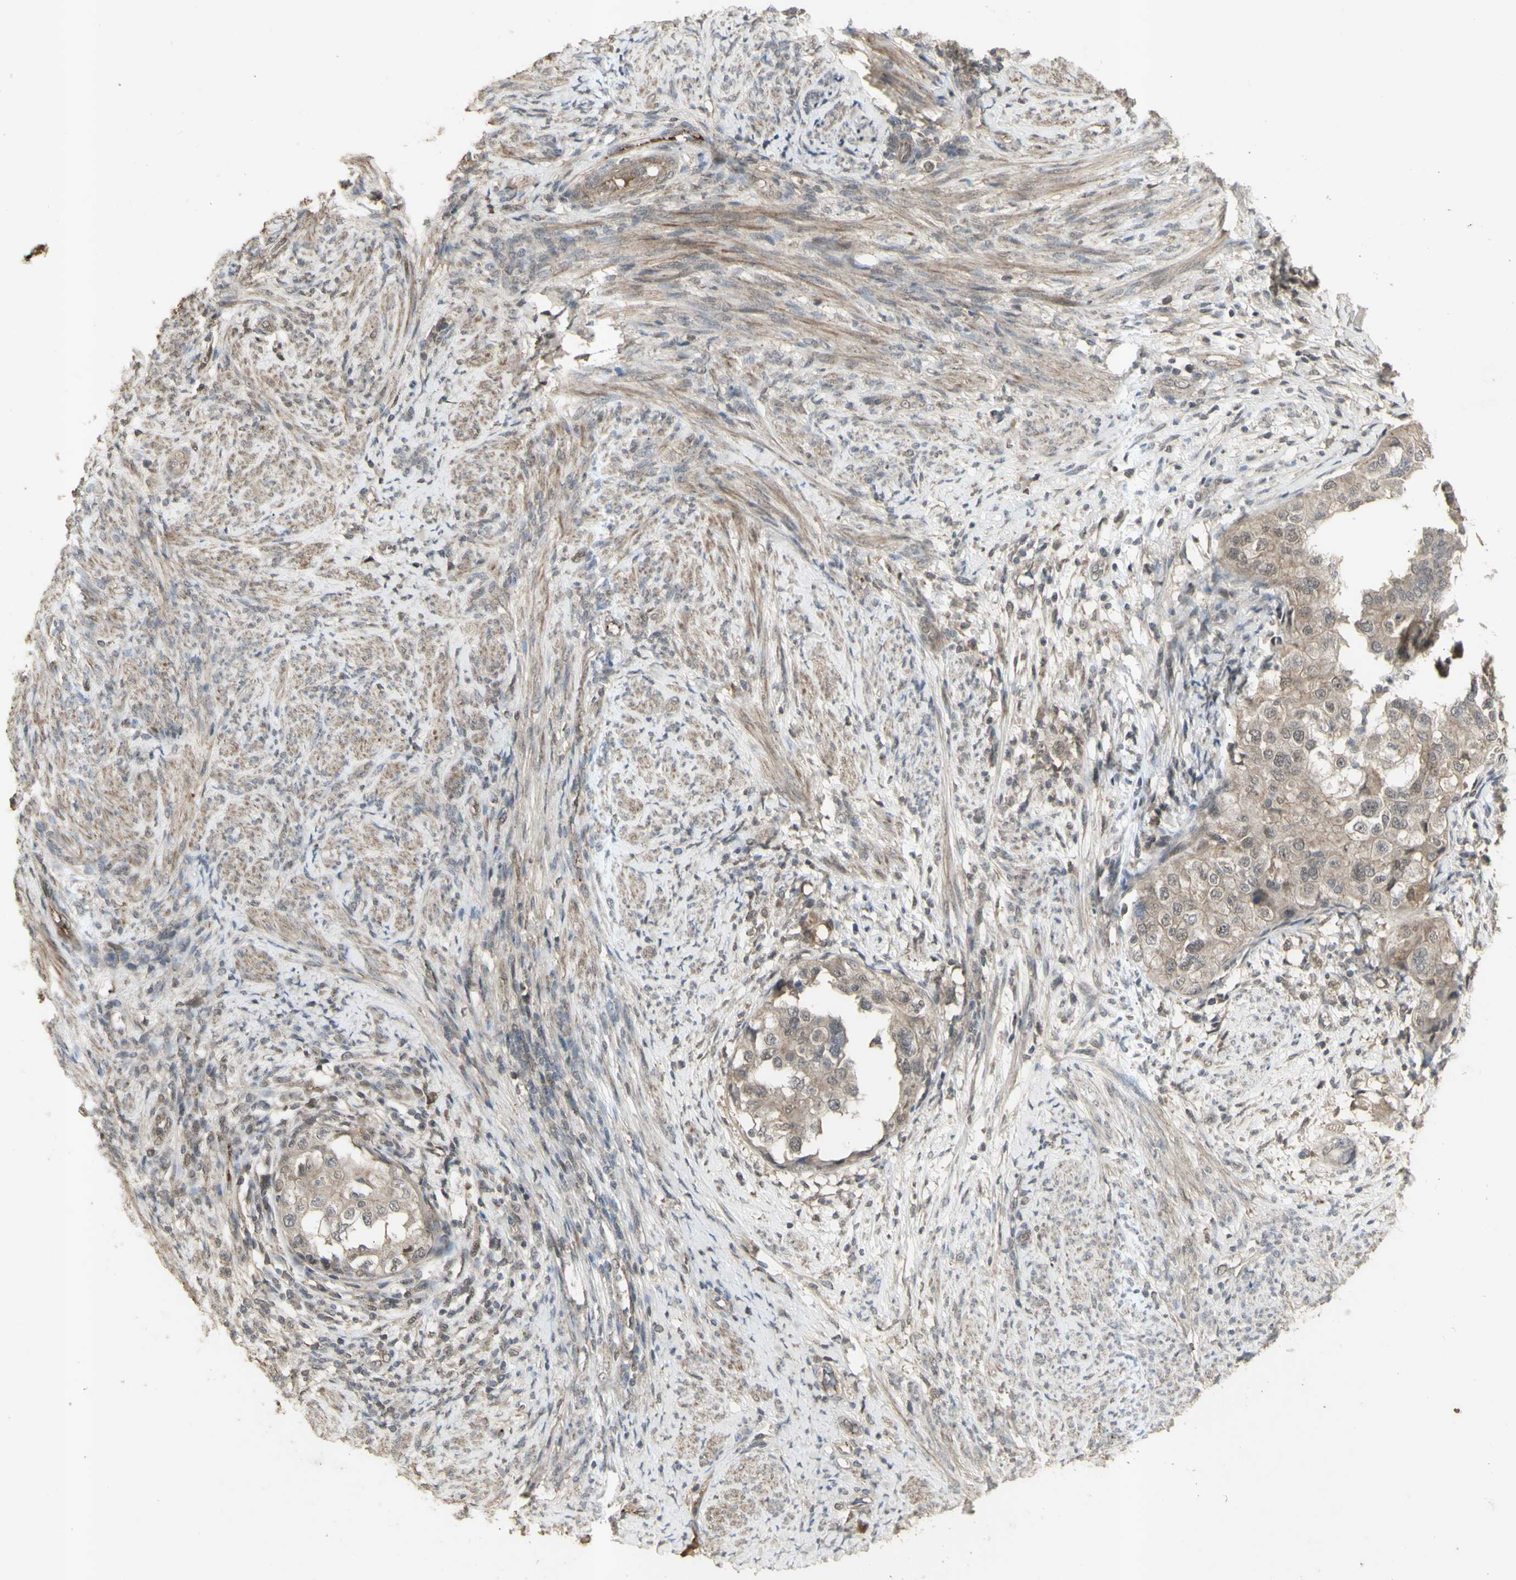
{"staining": {"intensity": "weak", "quantity": ">75%", "location": "cytoplasmic/membranous,nuclear"}, "tissue": "endometrial cancer", "cell_type": "Tumor cells", "image_type": "cancer", "snomed": [{"axis": "morphology", "description": "Adenocarcinoma, NOS"}, {"axis": "topography", "description": "Endometrium"}], "caption": "Protein staining of adenocarcinoma (endometrial) tissue demonstrates weak cytoplasmic/membranous and nuclear positivity in approximately >75% of tumor cells. Ihc stains the protein of interest in brown and the nuclei are stained blue.", "gene": "ALOX12", "patient": {"sex": "female", "age": 85}}